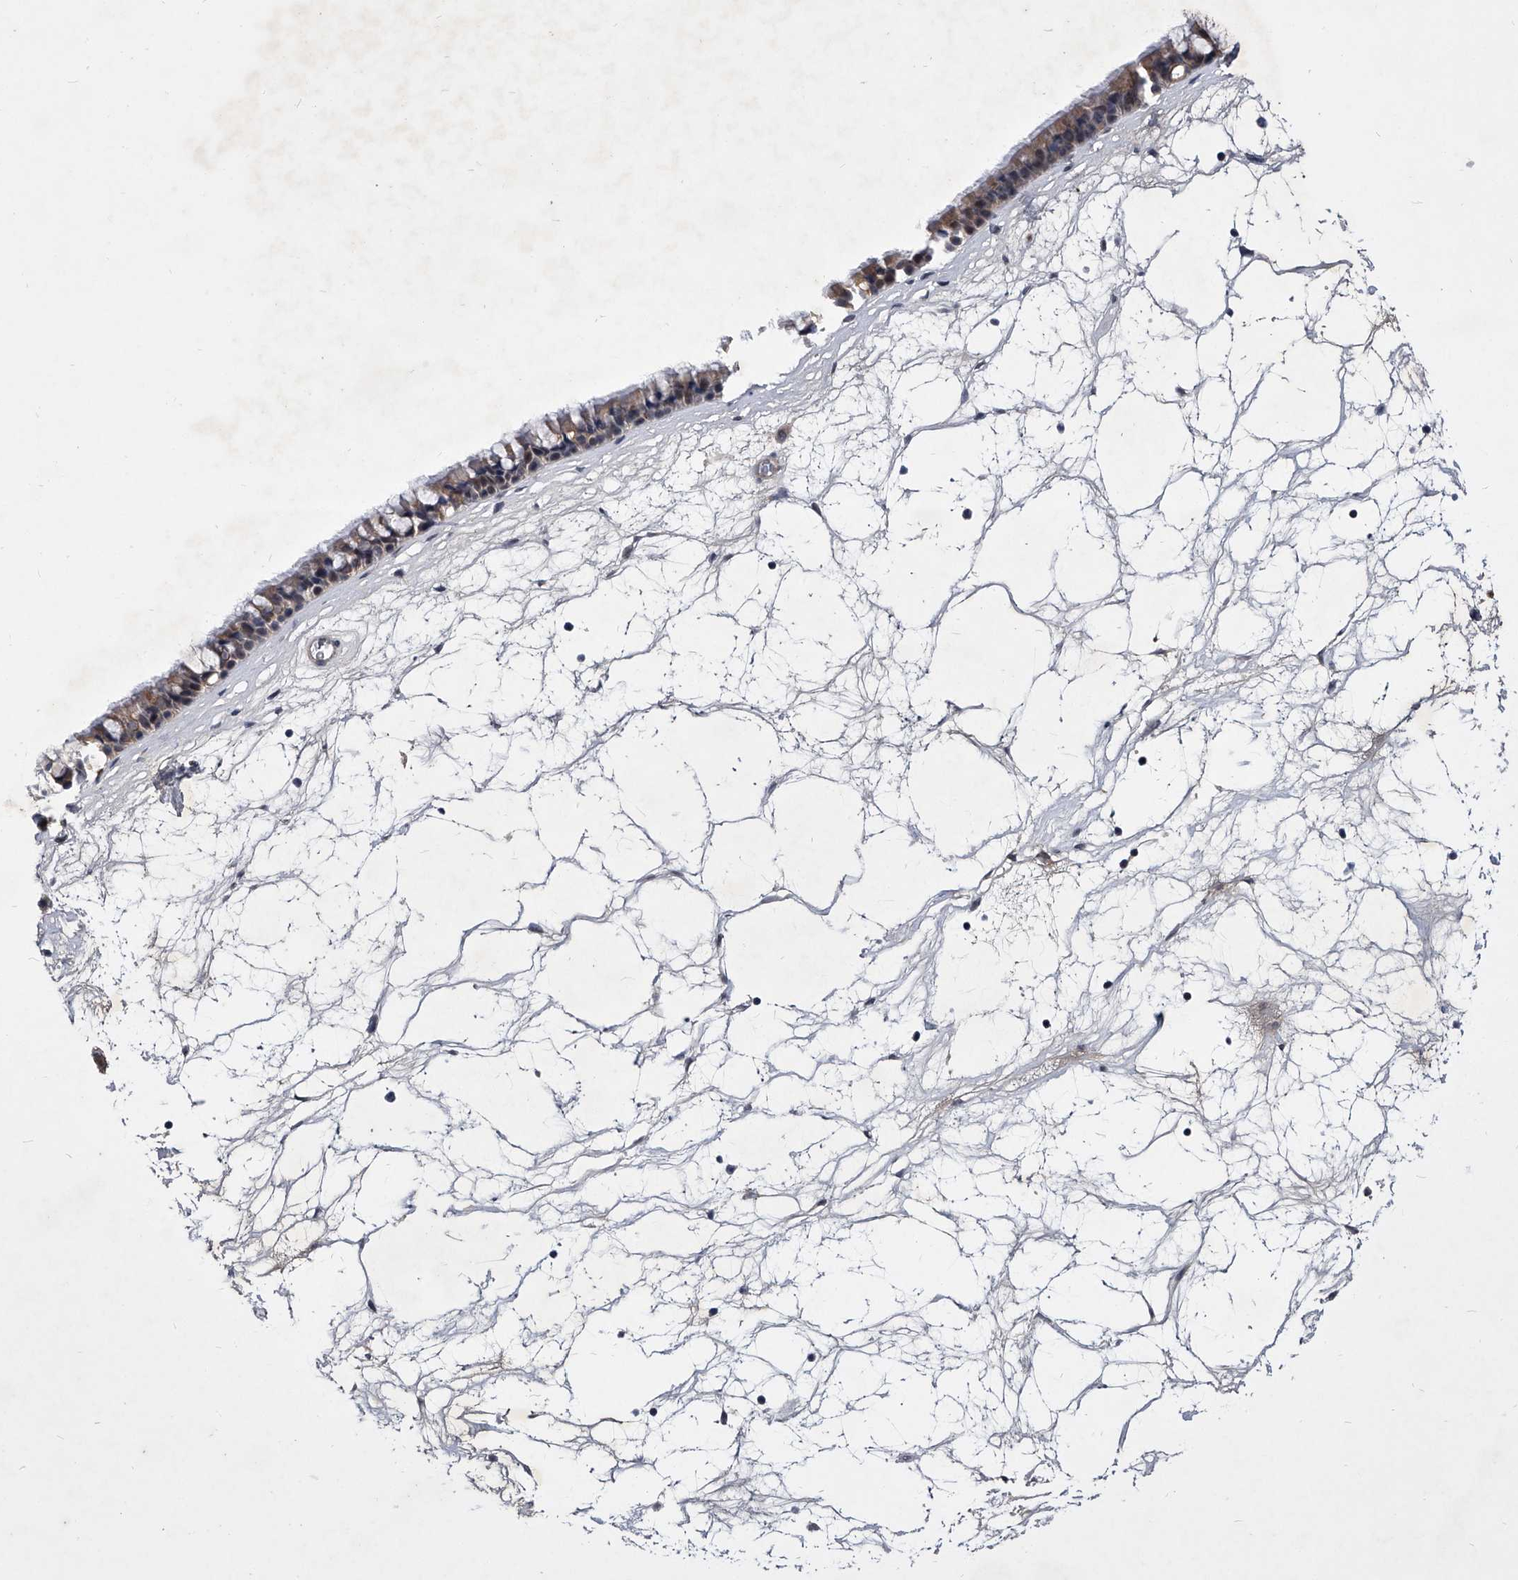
{"staining": {"intensity": "weak", "quantity": ">75%", "location": "cytoplasmic/membranous"}, "tissue": "nasopharynx", "cell_type": "Respiratory epithelial cells", "image_type": "normal", "snomed": [{"axis": "morphology", "description": "Normal tissue, NOS"}, {"axis": "topography", "description": "Nasopharynx"}], "caption": "Brown immunohistochemical staining in unremarkable human nasopharynx reveals weak cytoplasmic/membranous expression in approximately >75% of respiratory epithelial cells.", "gene": "ZNF76", "patient": {"sex": "male", "age": 64}}